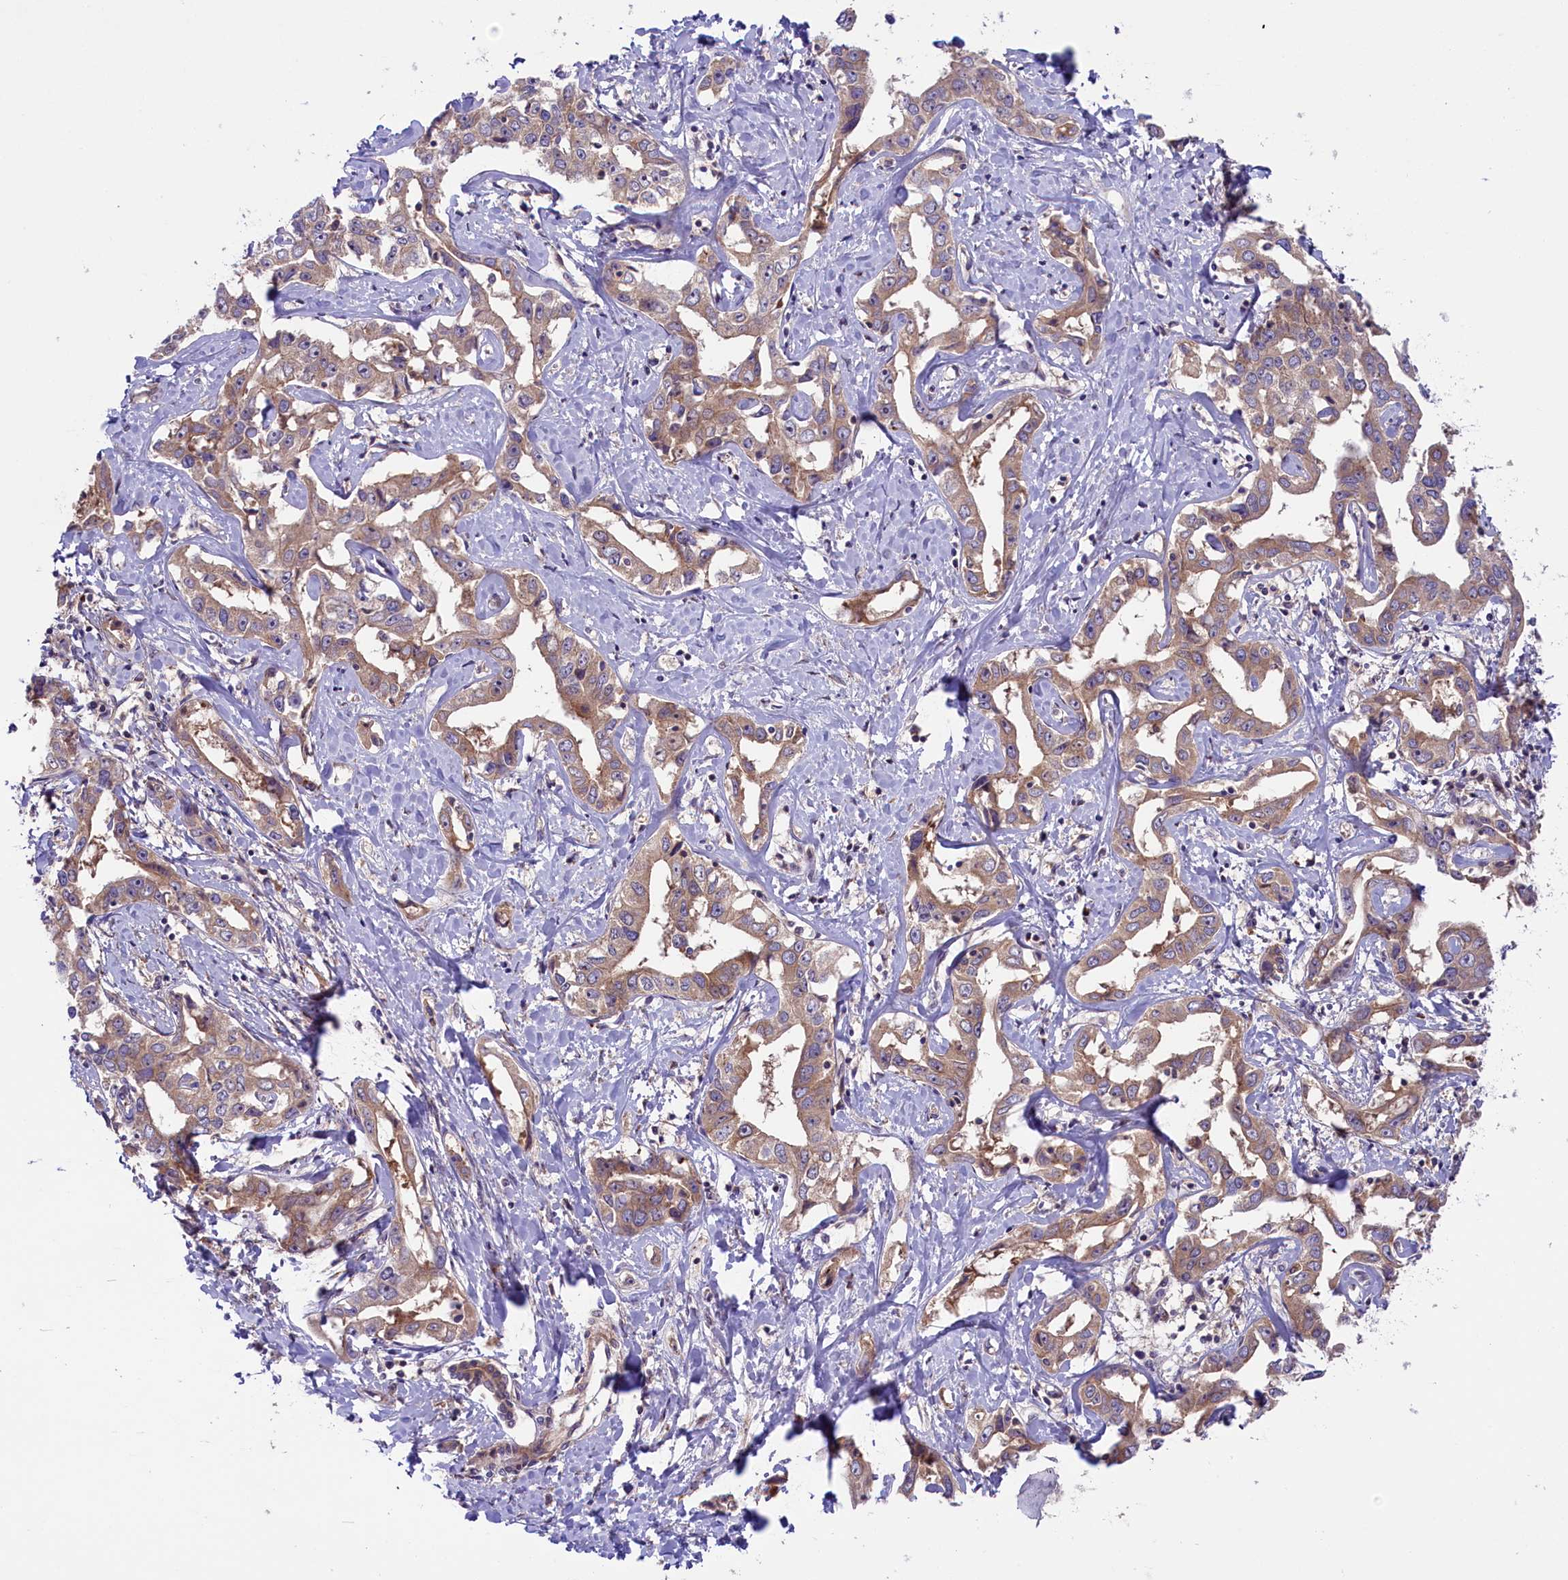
{"staining": {"intensity": "moderate", "quantity": ">75%", "location": "cytoplasmic/membranous"}, "tissue": "liver cancer", "cell_type": "Tumor cells", "image_type": "cancer", "snomed": [{"axis": "morphology", "description": "Cholangiocarcinoma"}, {"axis": "topography", "description": "Liver"}], "caption": "Protein expression by IHC reveals moderate cytoplasmic/membranous expression in approximately >75% of tumor cells in cholangiocarcinoma (liver).", "gene": "COG8", "patient": {"sex": "male", "age": 59}}